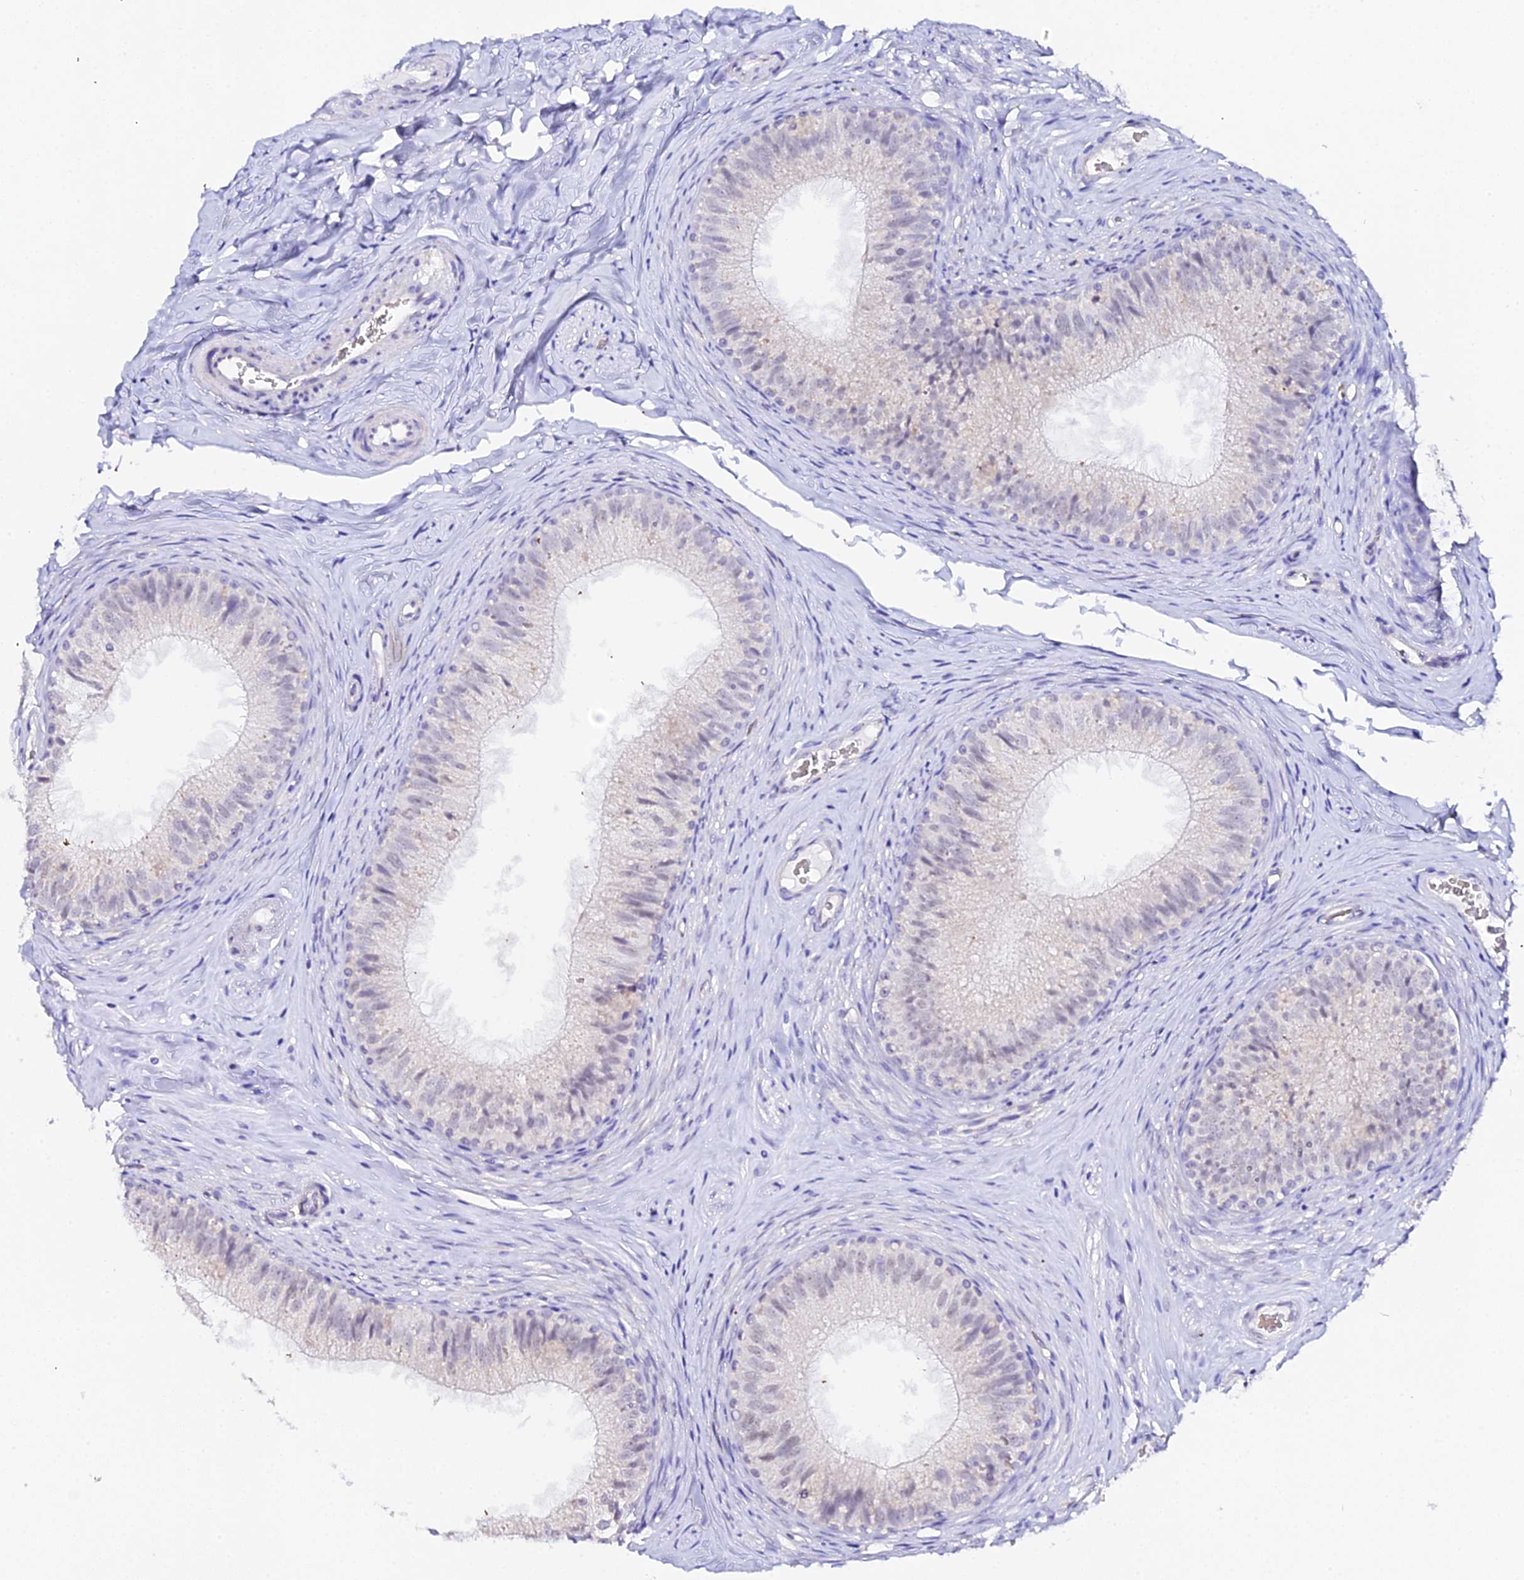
{"staining": {"intensity": "negative", "quantity": "none", "location": "none"}, "tissue": "epididymis", "cell_type": "Glandular cells", "image_type": "normal", "snomed": [{"axis": "morphology", "description": "Normal tissue, NOS"}, {"axis": "topography", "description": "Epididymis"}], "caption": "A high-resolution histopathology image shows immunohistochemistry staining of benign epididymis, which displays no significant expression in glandular cells. The staining was performed using DAB to visualize the protein expression in brown, while the nuclei were stained in blue with hematoxylin (Magnification: 20x).", "gene": "CFAP45", "patient": {"sex": "male", "age": 34}}